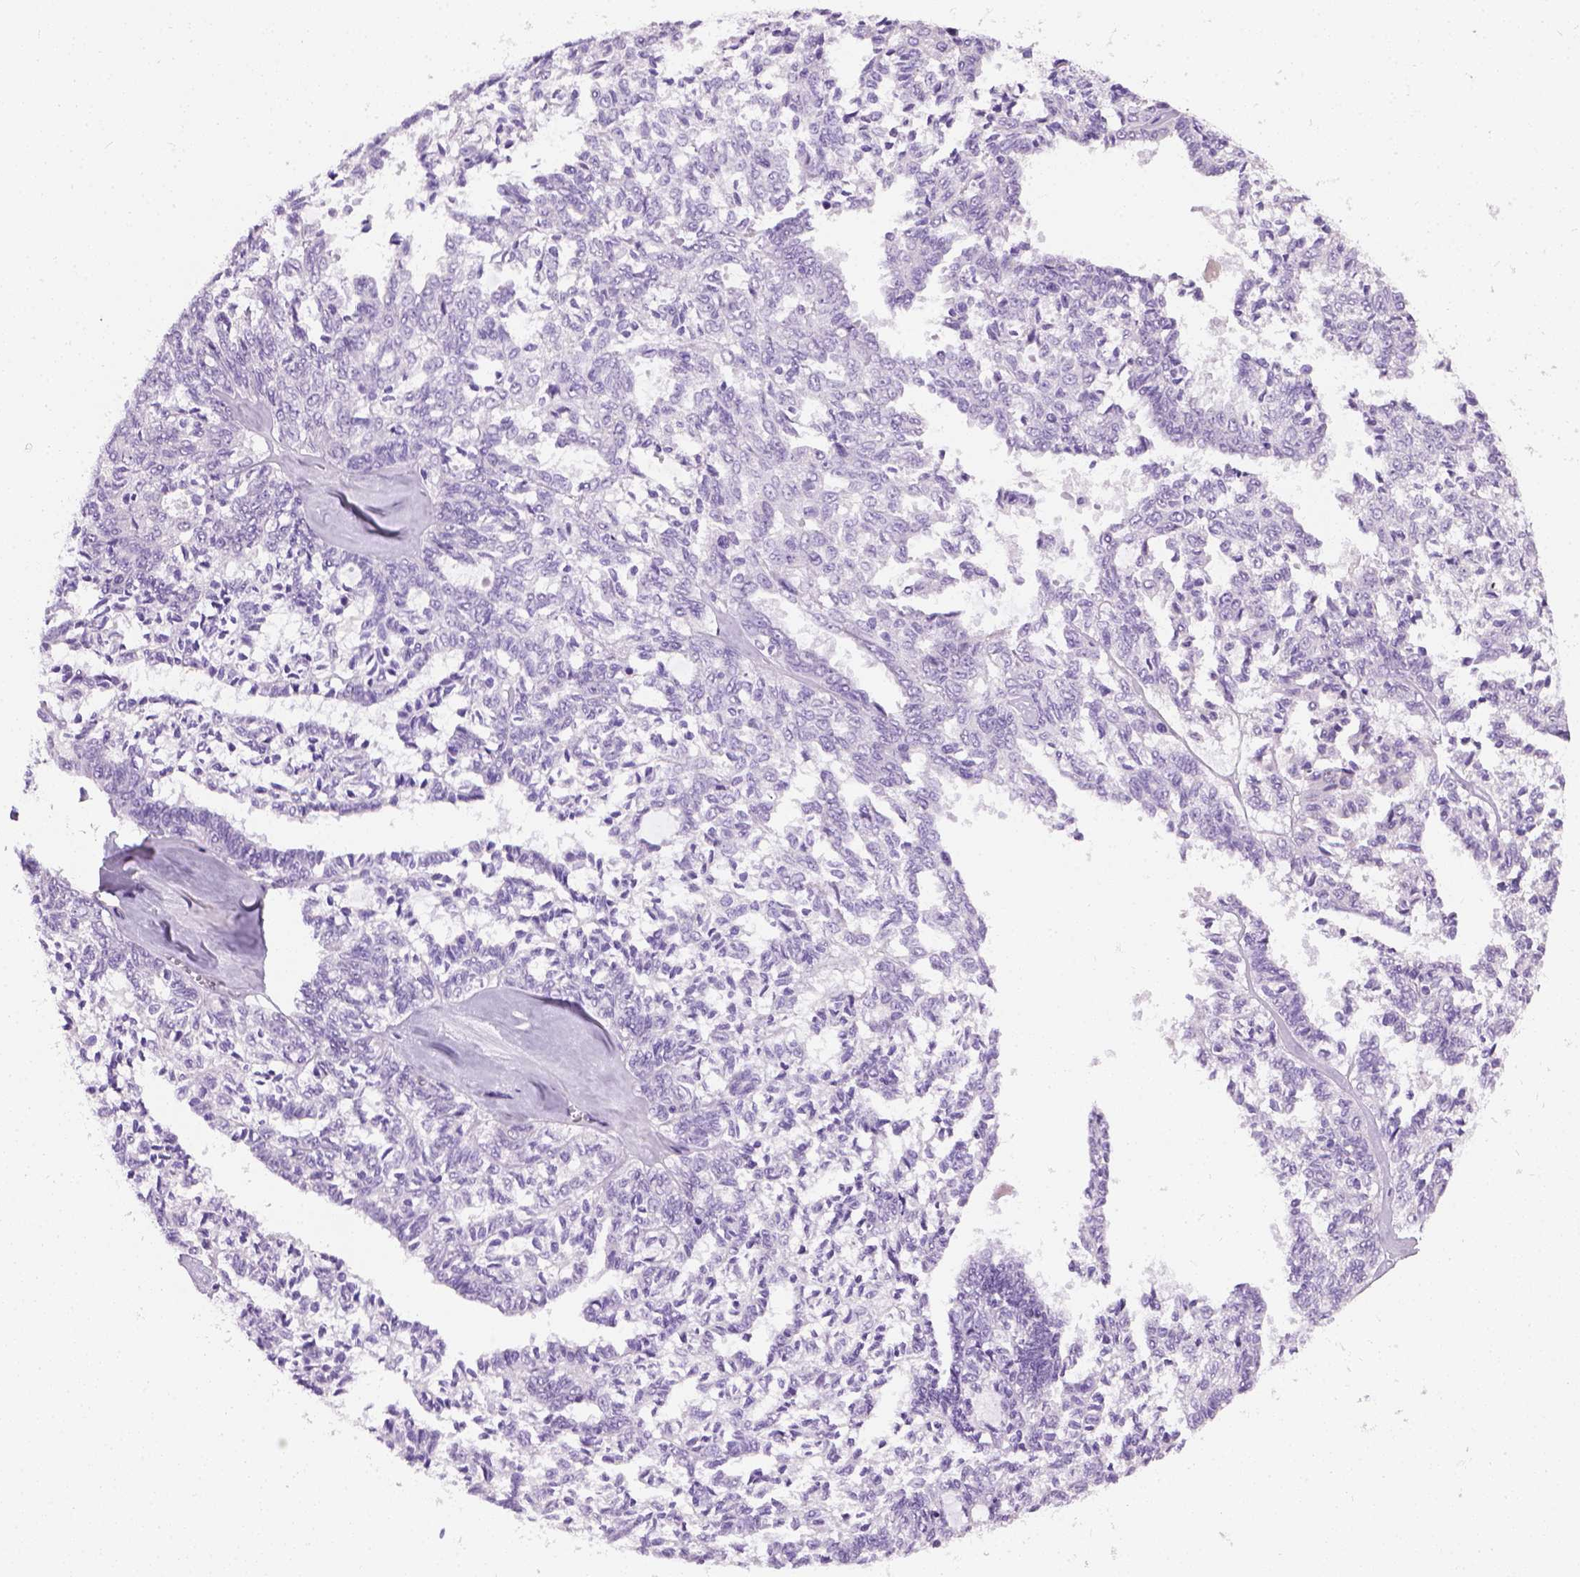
{"staining": {"intensity": "negative", "quantity": "none", "location": "none"}, "tissue": "ovarian cancer", "cell_type": "Tumor cells", "image_type": "cancer", "snomed": [{"axis": "morphology", "description": "Cystadenocarcinoma, serous, NOS"}, {"axis": "topography", "description": "Ovary"}], "caption": "Human ovarian cancer stained for a protein using immunohistochemistry displays no expression in tumor cells.", "gene": "CYP24A1", "patient": {"sex": "female", "age": 71}}